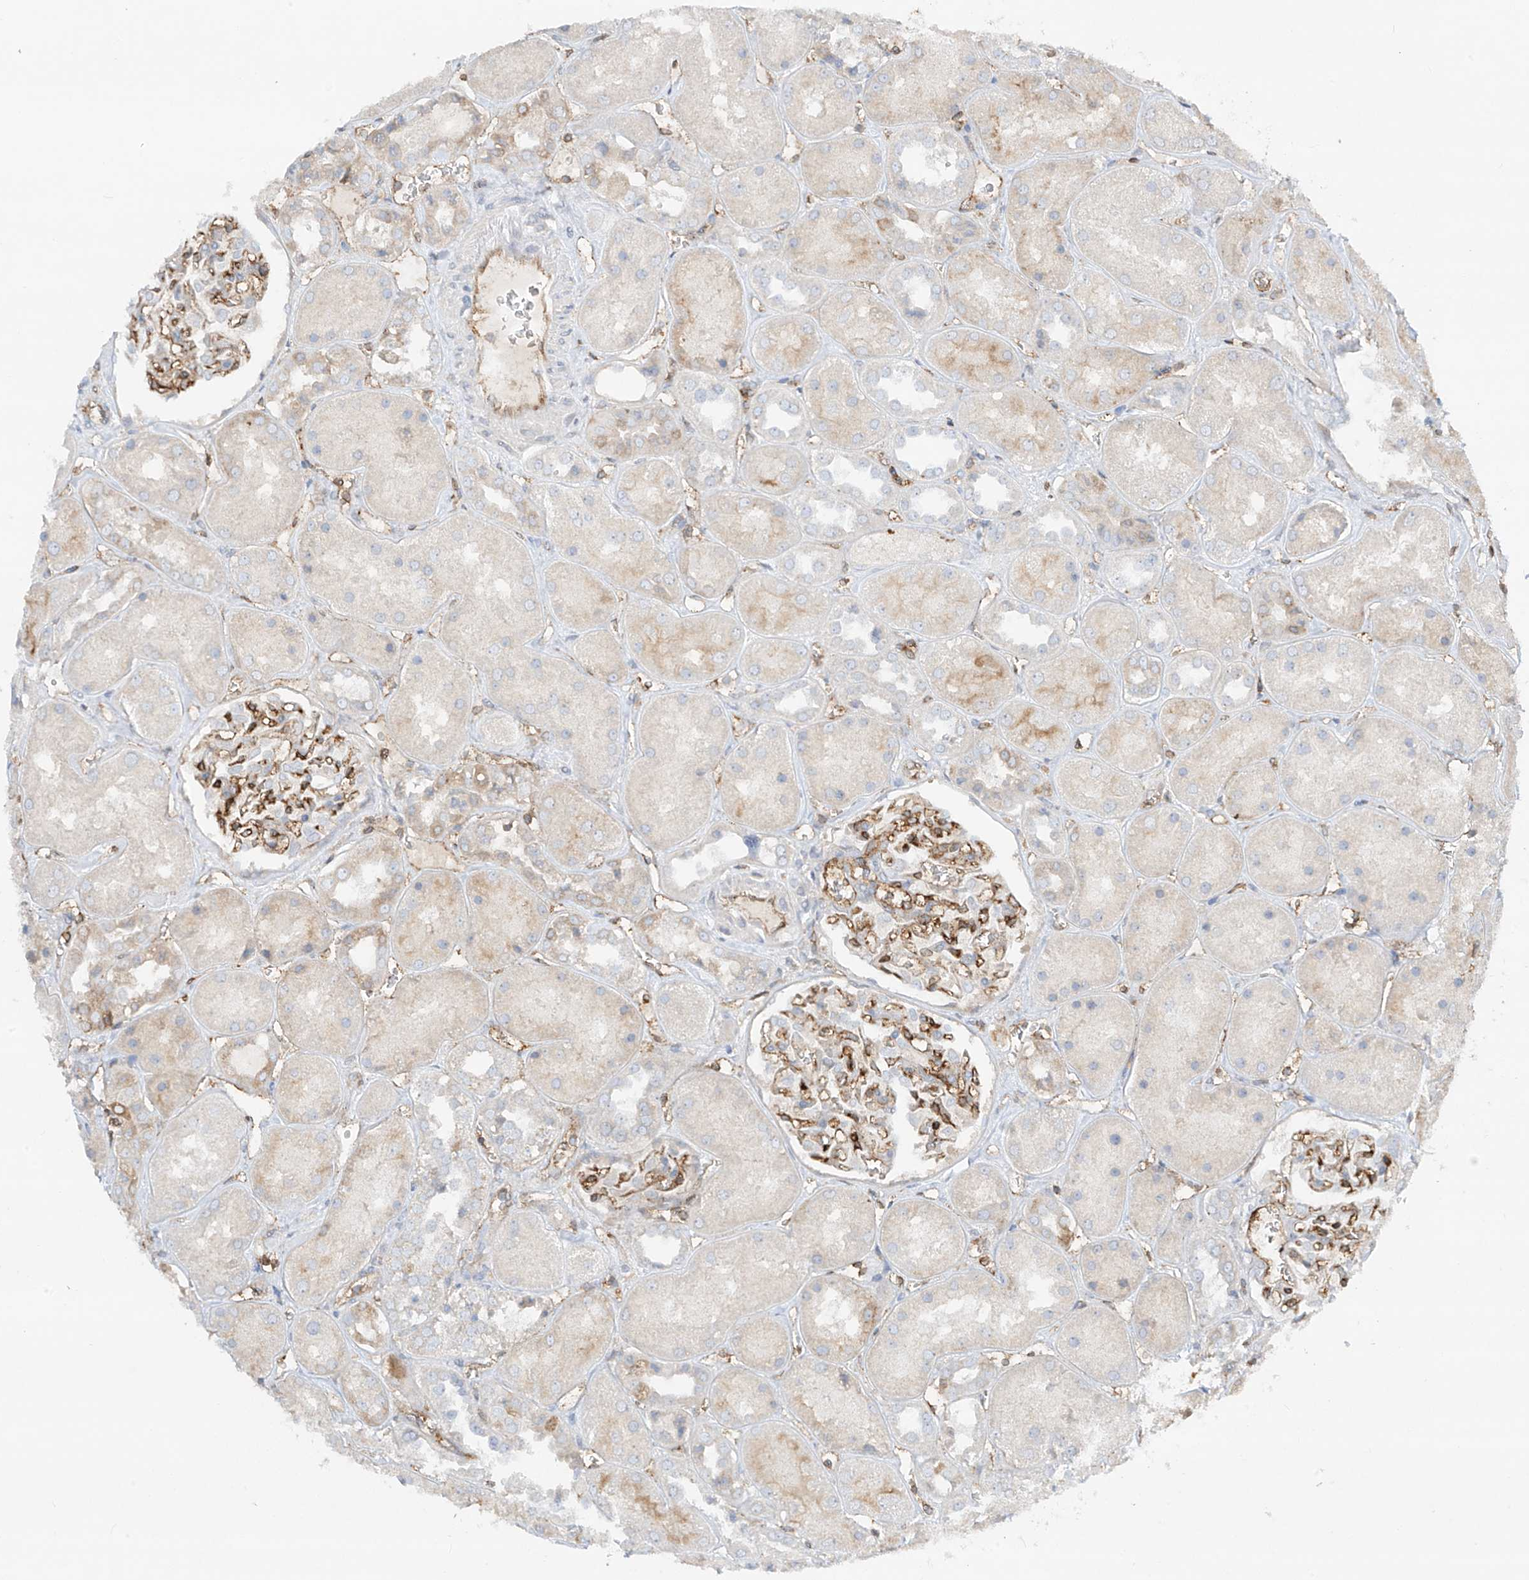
{"staining": {"intensity": "strong", "quantity": "25%-75%", "location": "cytoplasmic/membranous"}, "tissue": "kidney", "cell_type": "Cells in glomeruli", "image_type": "normal", "snomed": [{"axis": "morphology", "description": "Normal tissue, NOS"}, {"axis": "topography", "description": "Kidney"}], "caption": "A brown stain highlights strong cytoplasmic/membranous expression of a protein in cells in glomeruli of unremarkable human kidney. The protein of interest is stained brown, and the nuclei are stained in blue (DAB IHC with brightfield microscopy, high magnification).", "gene": "HLA", "patient": {"sex": "male", "age": 70}}